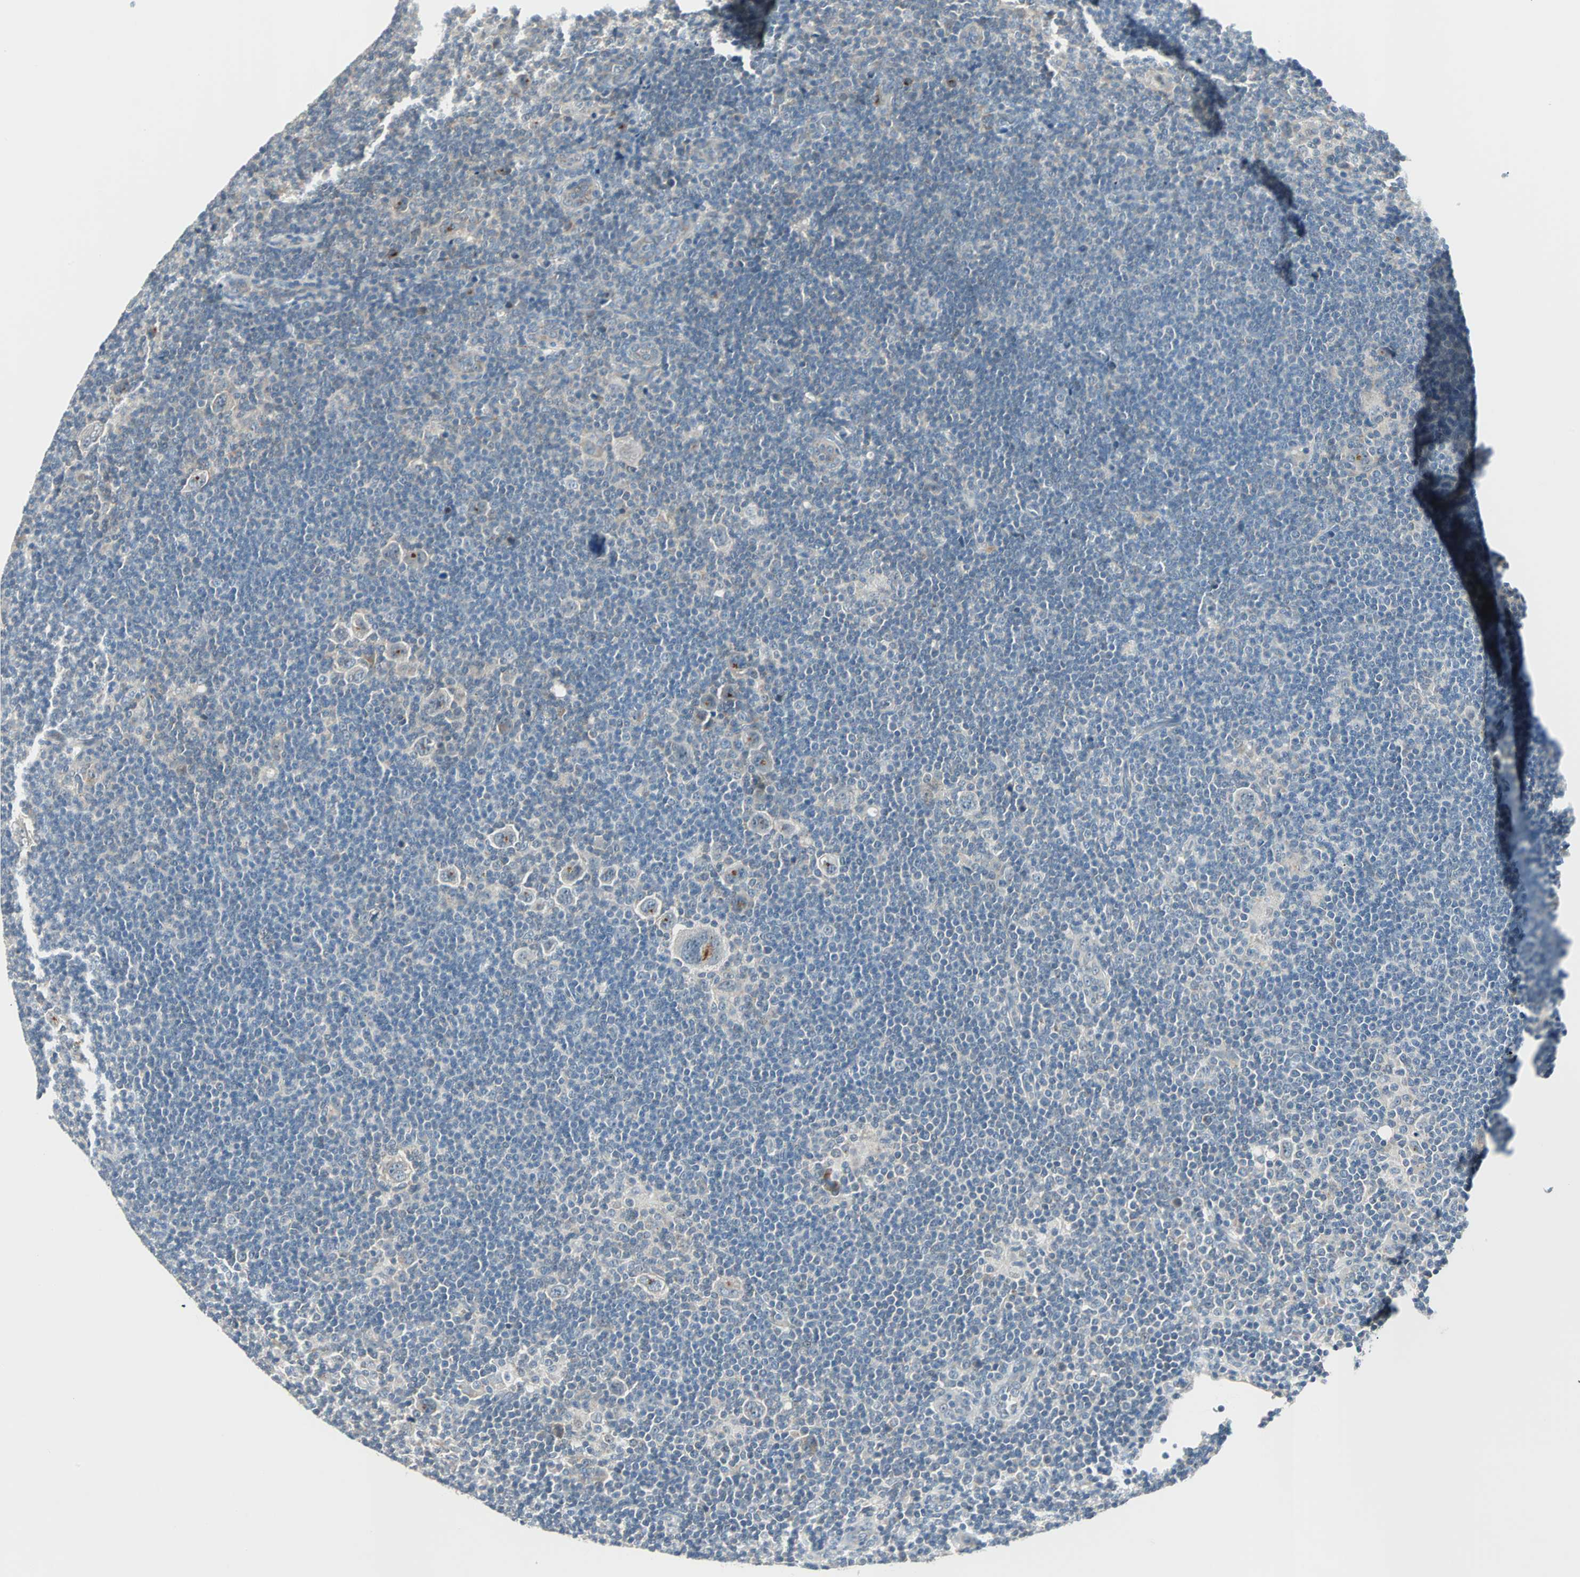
{"staining": {"intensity": "negative", "quantity": "none", "location": "none"}, "tissue": "lymphoma", "cell_type": "Tumor cells", "image_type": "cancer", "snomed": [{"axis": "morphology", "description": "Hodgkin's disease, NOS"}, {"axis": "topography", "description": "Lymph node"}], "caption": "Hodgkin's disease stained for a protein using IHC reveals no expression tumor cells.", "gene": "SOX30", "patient": {"sex": "female", "age": 57}}